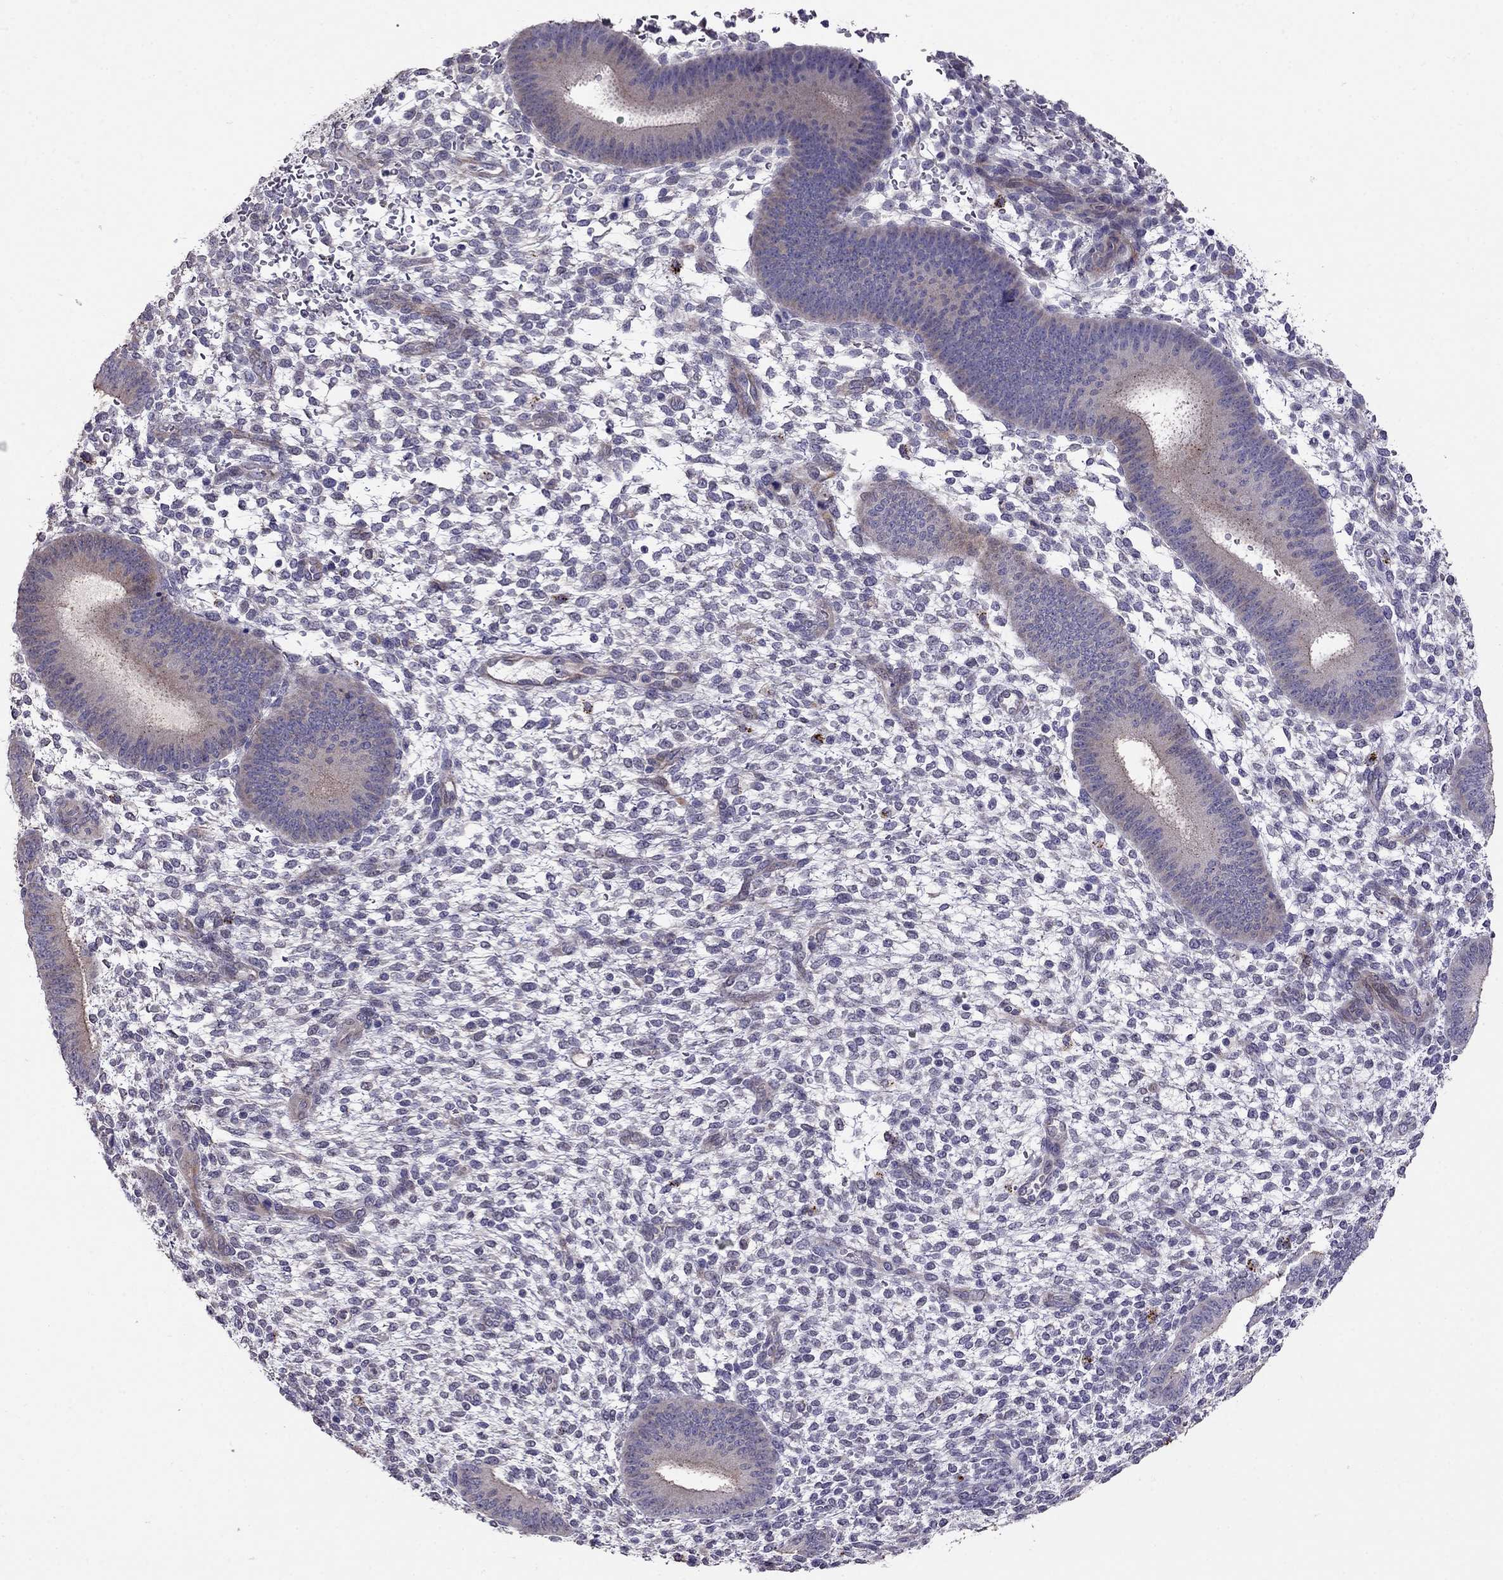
{"staining": {"intensity": "negative", "quantity": "none", "location": "none"}, "tissue": "endometrium", "cell_type": "Cells in endometrial stroma", "image_type": "normal", "snomed": [{"axis": "morphology", "description": "Normal tissue, NOS"}, {"axis": "topography", "description": "Endometrium"}], "caption": "Immunohistochemical staining of unremarkable endometrium reveals no significant staining in cells in endometrial stroma. The staining was performed using DAB (3,3'-diaminobenzidine) to visualize the protein expression in brown, while the nuclei were stained in blue with hematoxylin (Magnification: 20x).", "gene": "MAGEB4", "patient": {"sex": "female", "age": 39}}